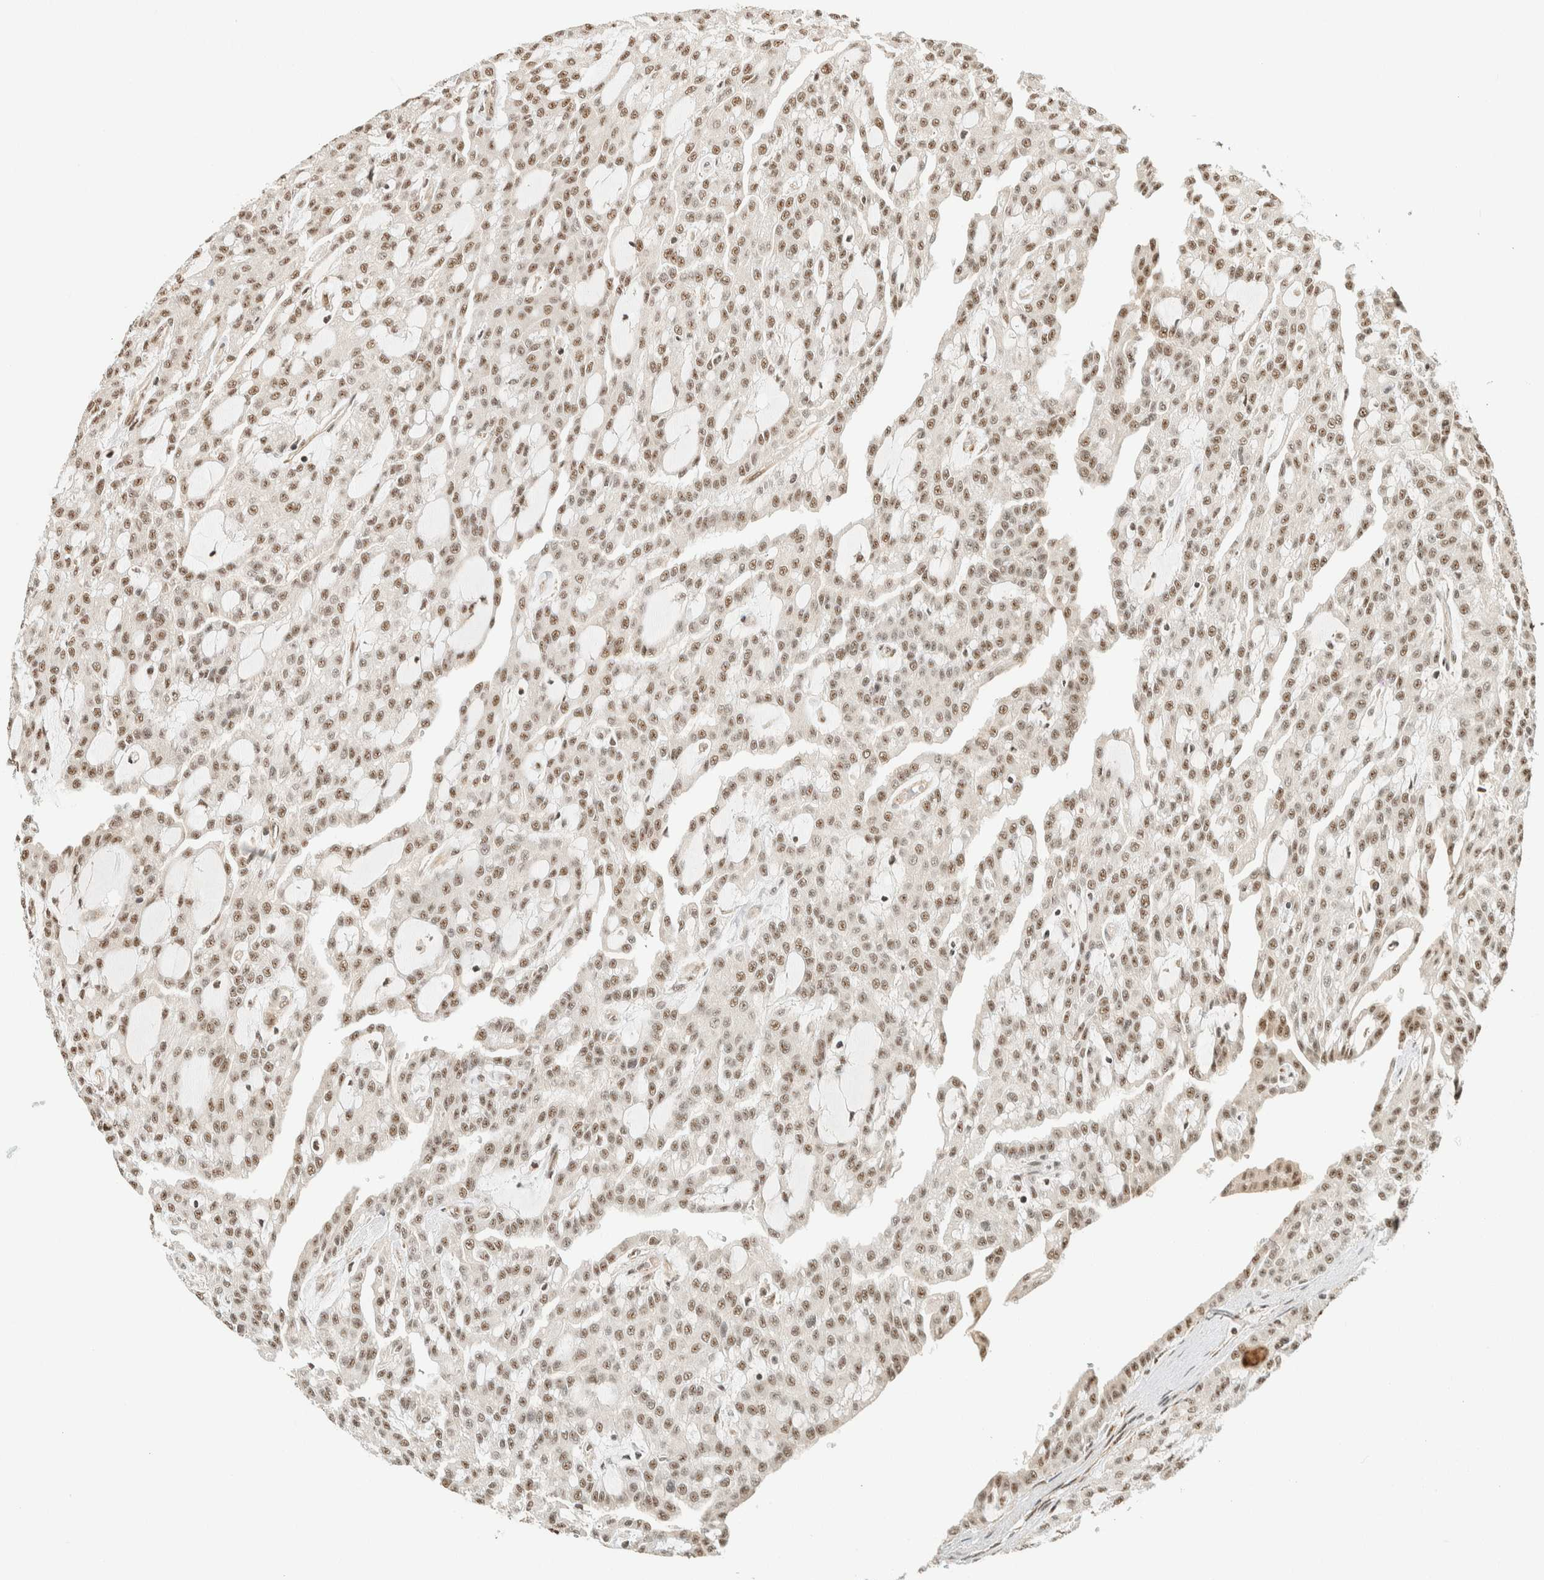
{"staining": {"intensity": "moderate", "quantity": ">75%", "location": "nuclear"}, "tissue": "renal cancer", "cell_type": "Tumor cells", "image_type": "cancer", "snomed": [{"axis": "morphology", "description": "Adenocarcinoma, NOS"}, {"axis": "topography", "description": "Kidney"}], "caption": "The immunohistochemical stain shows moderate nuclear positivity in tumor cells of adenocarcinoma (renal) tissue. Nuclei are stained in blue.", "gene": "SIK1", "patient": {"sex": "male", "age": 63}}